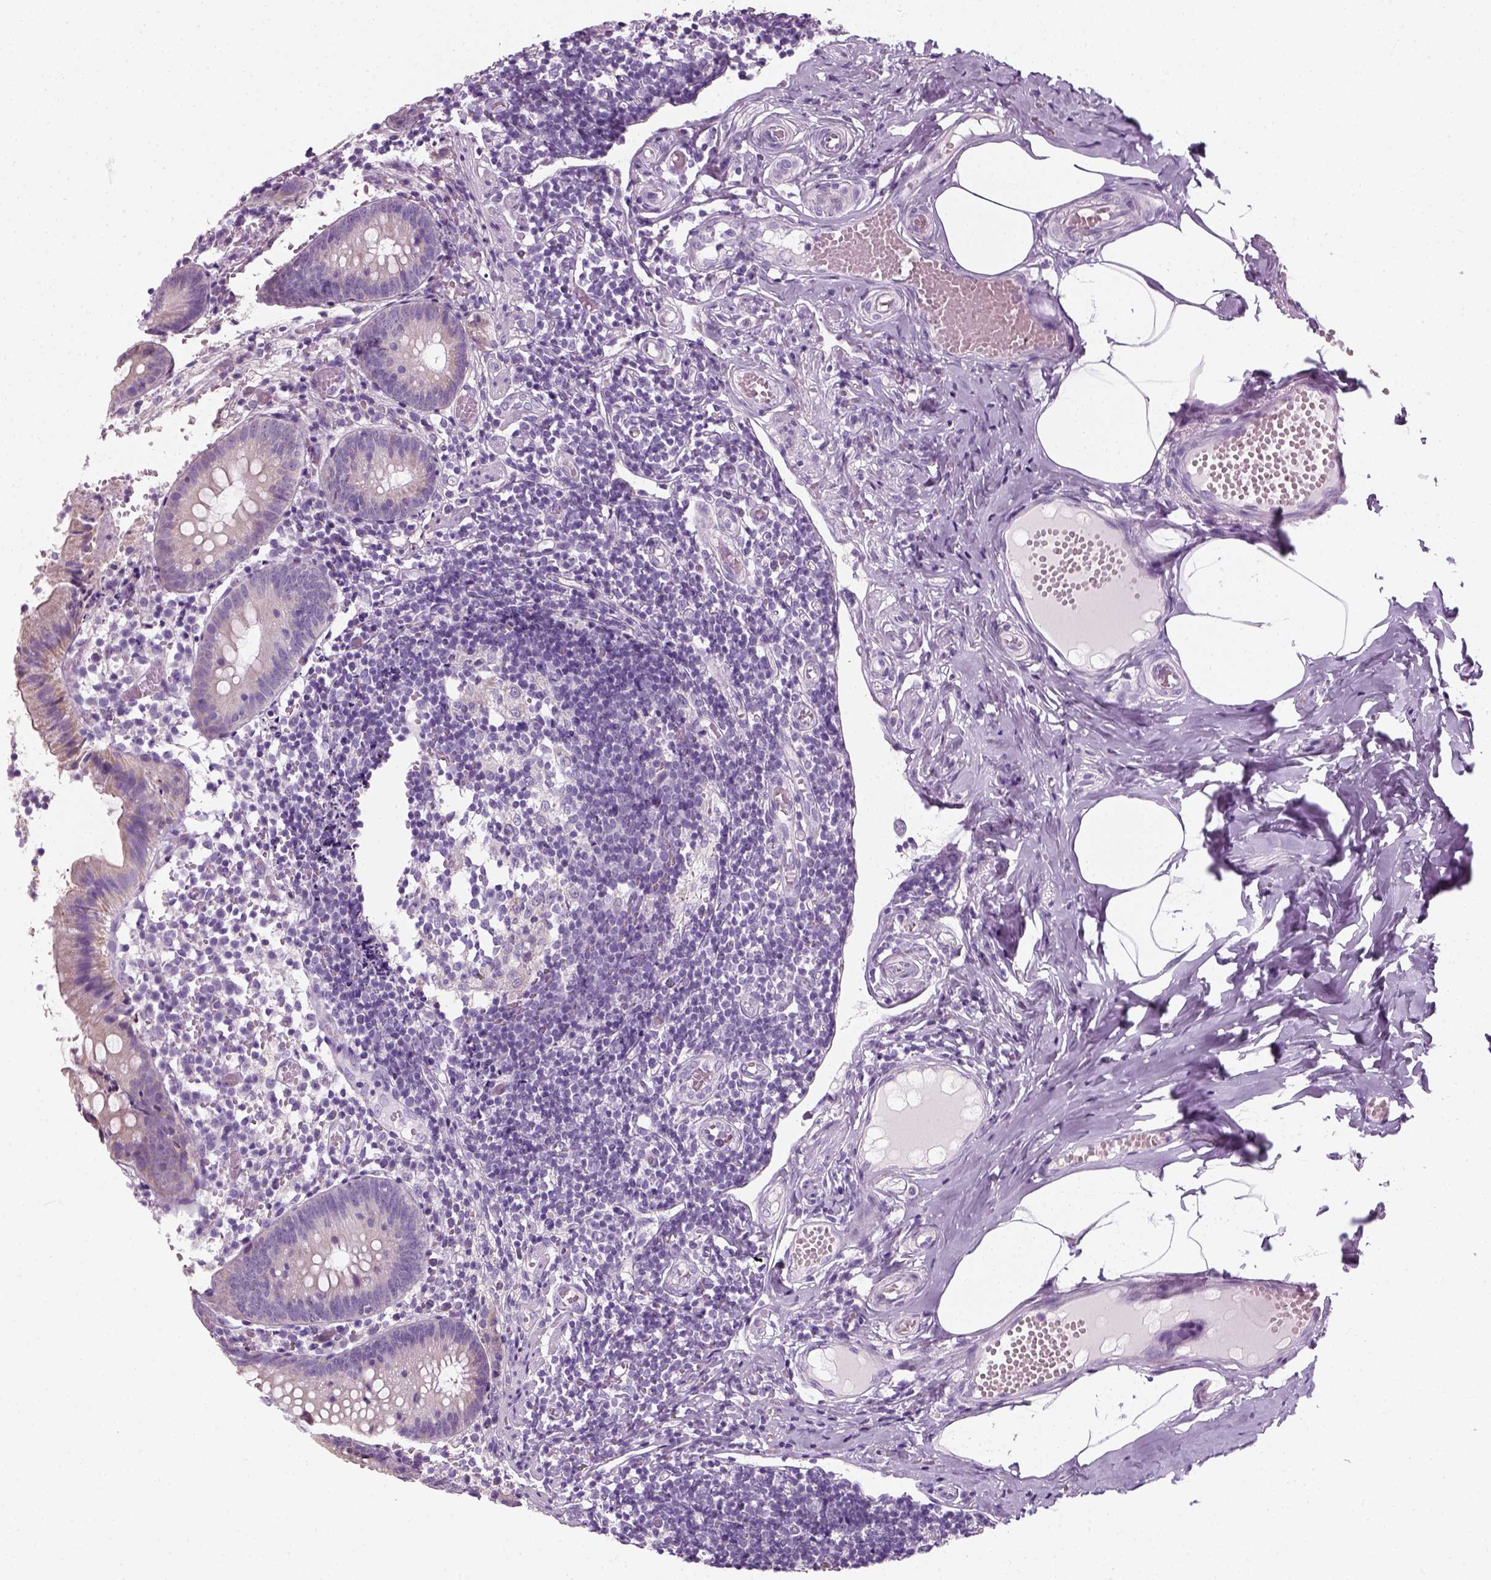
{"staining": {"intensity": "negative", "quantity": "none", "location": "none"}, "tissue": "appendix", "cell_type": "Glandular cells", "image_type": "normal", "snomed": [{"axis": "morphology", "description": "Normal tissue, NOS"}, {"axis": "topography", "description": "Appendix"}], "caption": "Appendix was stained to show a protein in brown. There is no significant positivity in glandular cells. (Stains: DAB (3,3'-diaminobenzidine) immunohistochemistry with hematoxylin counter stain, Microscopy: brightfield microscopy at high magnification).", "gene": "SLC12A5", "patient": {"sex": "female", "age": 32}}